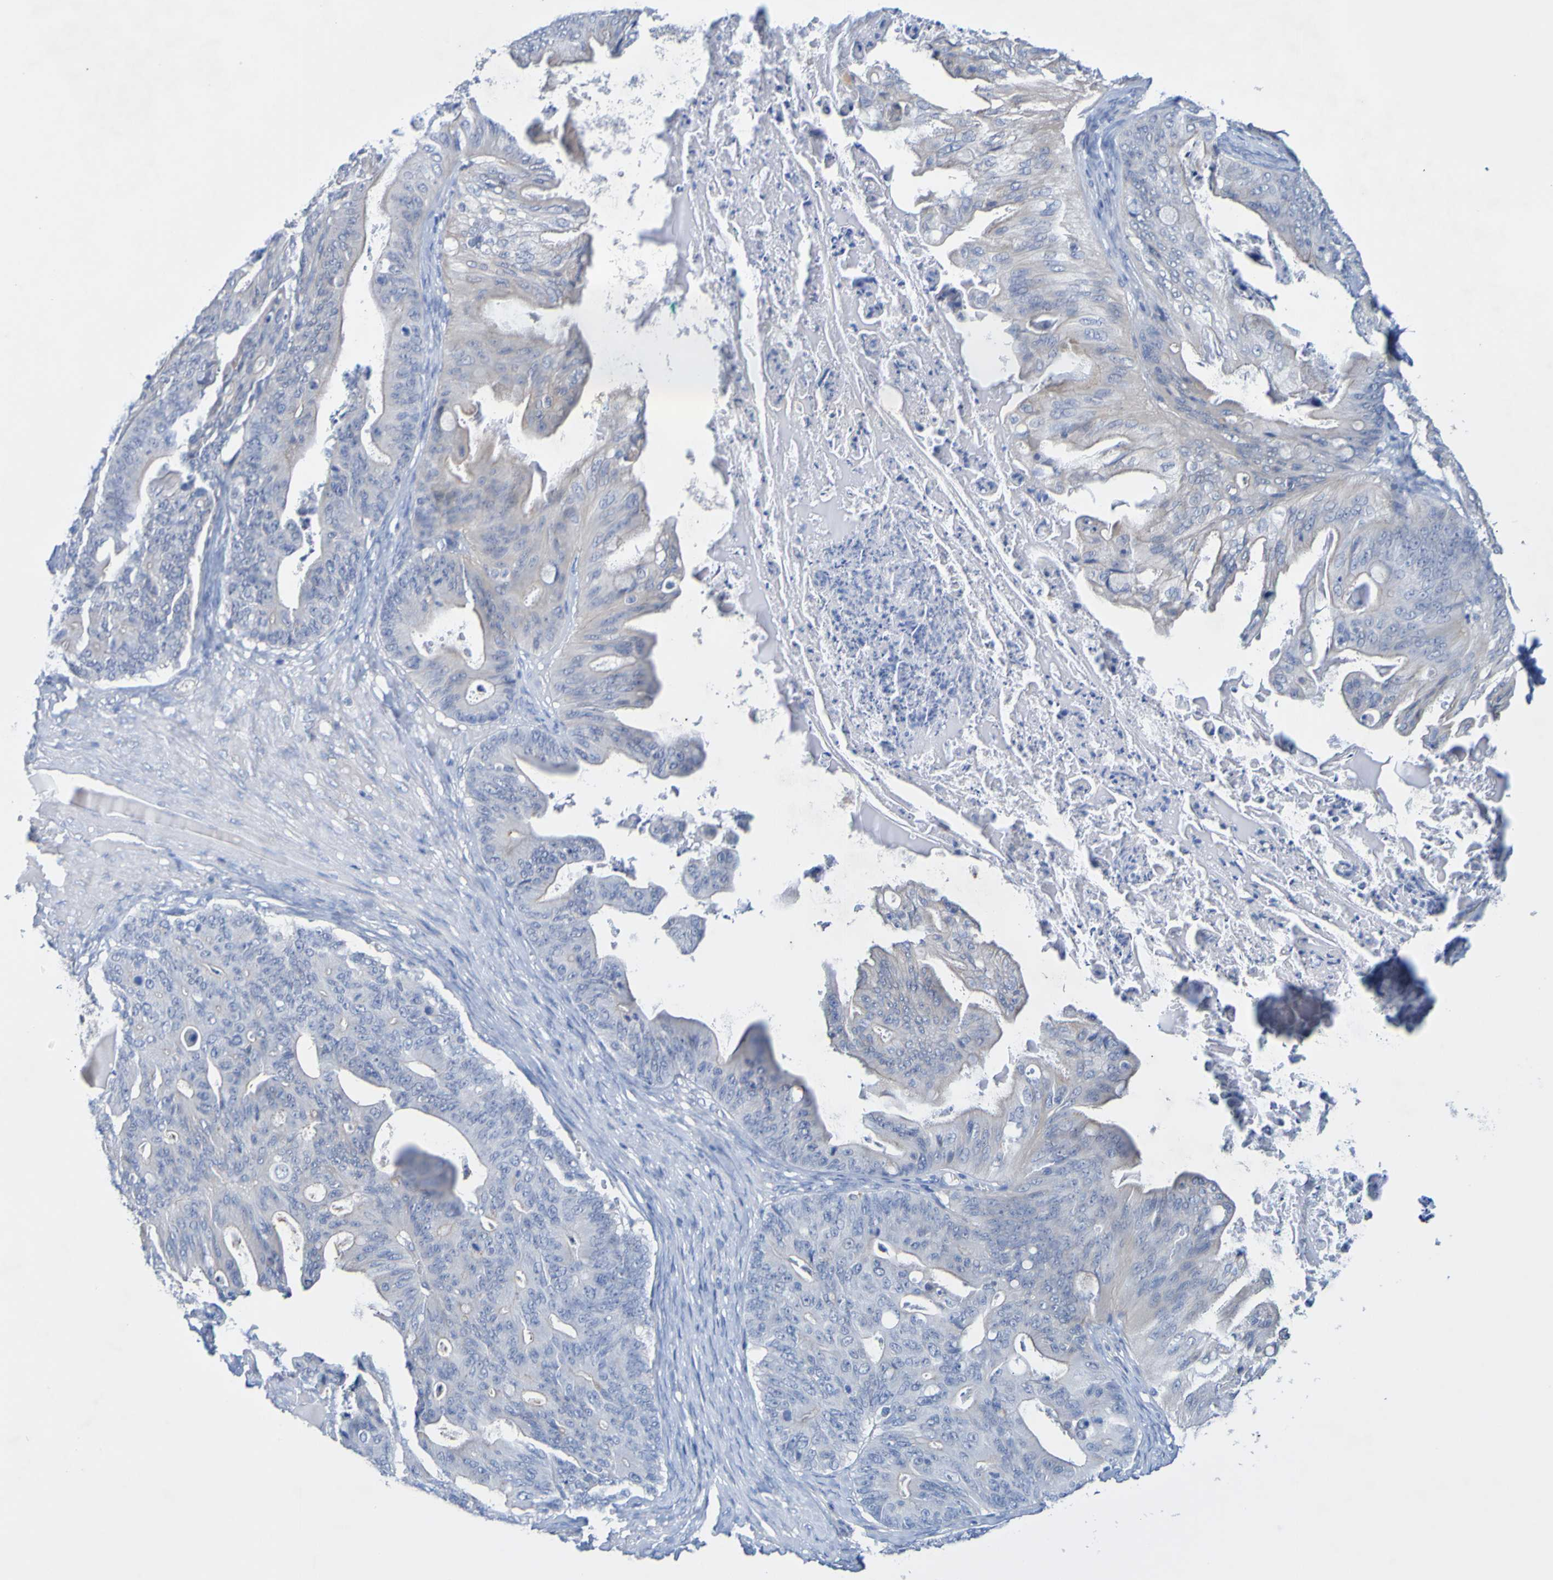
{"staining": {"intensity": "weak", "quantity": ">75%", "location": "cytoplasmic/membranous"}, "tissue": "ovarian cancer", "cell_type": "Tumor cells", "image_type": "cancer", "snomed": [{"axis": "morphology", "description": "Cystadenocarcinoma, mucinous, NOS"}, {"axis": "topography", "description": "Ovary"}], "caption": "A micrograph of ovarian cancer (mucinous cystadenocarcinoma) stained for a protein demonstrates weak cytoplasmic/membranous brown staining in tumor cells.", "gene": "ACMSD", "patient": {"sex": "female", "age": 37}}